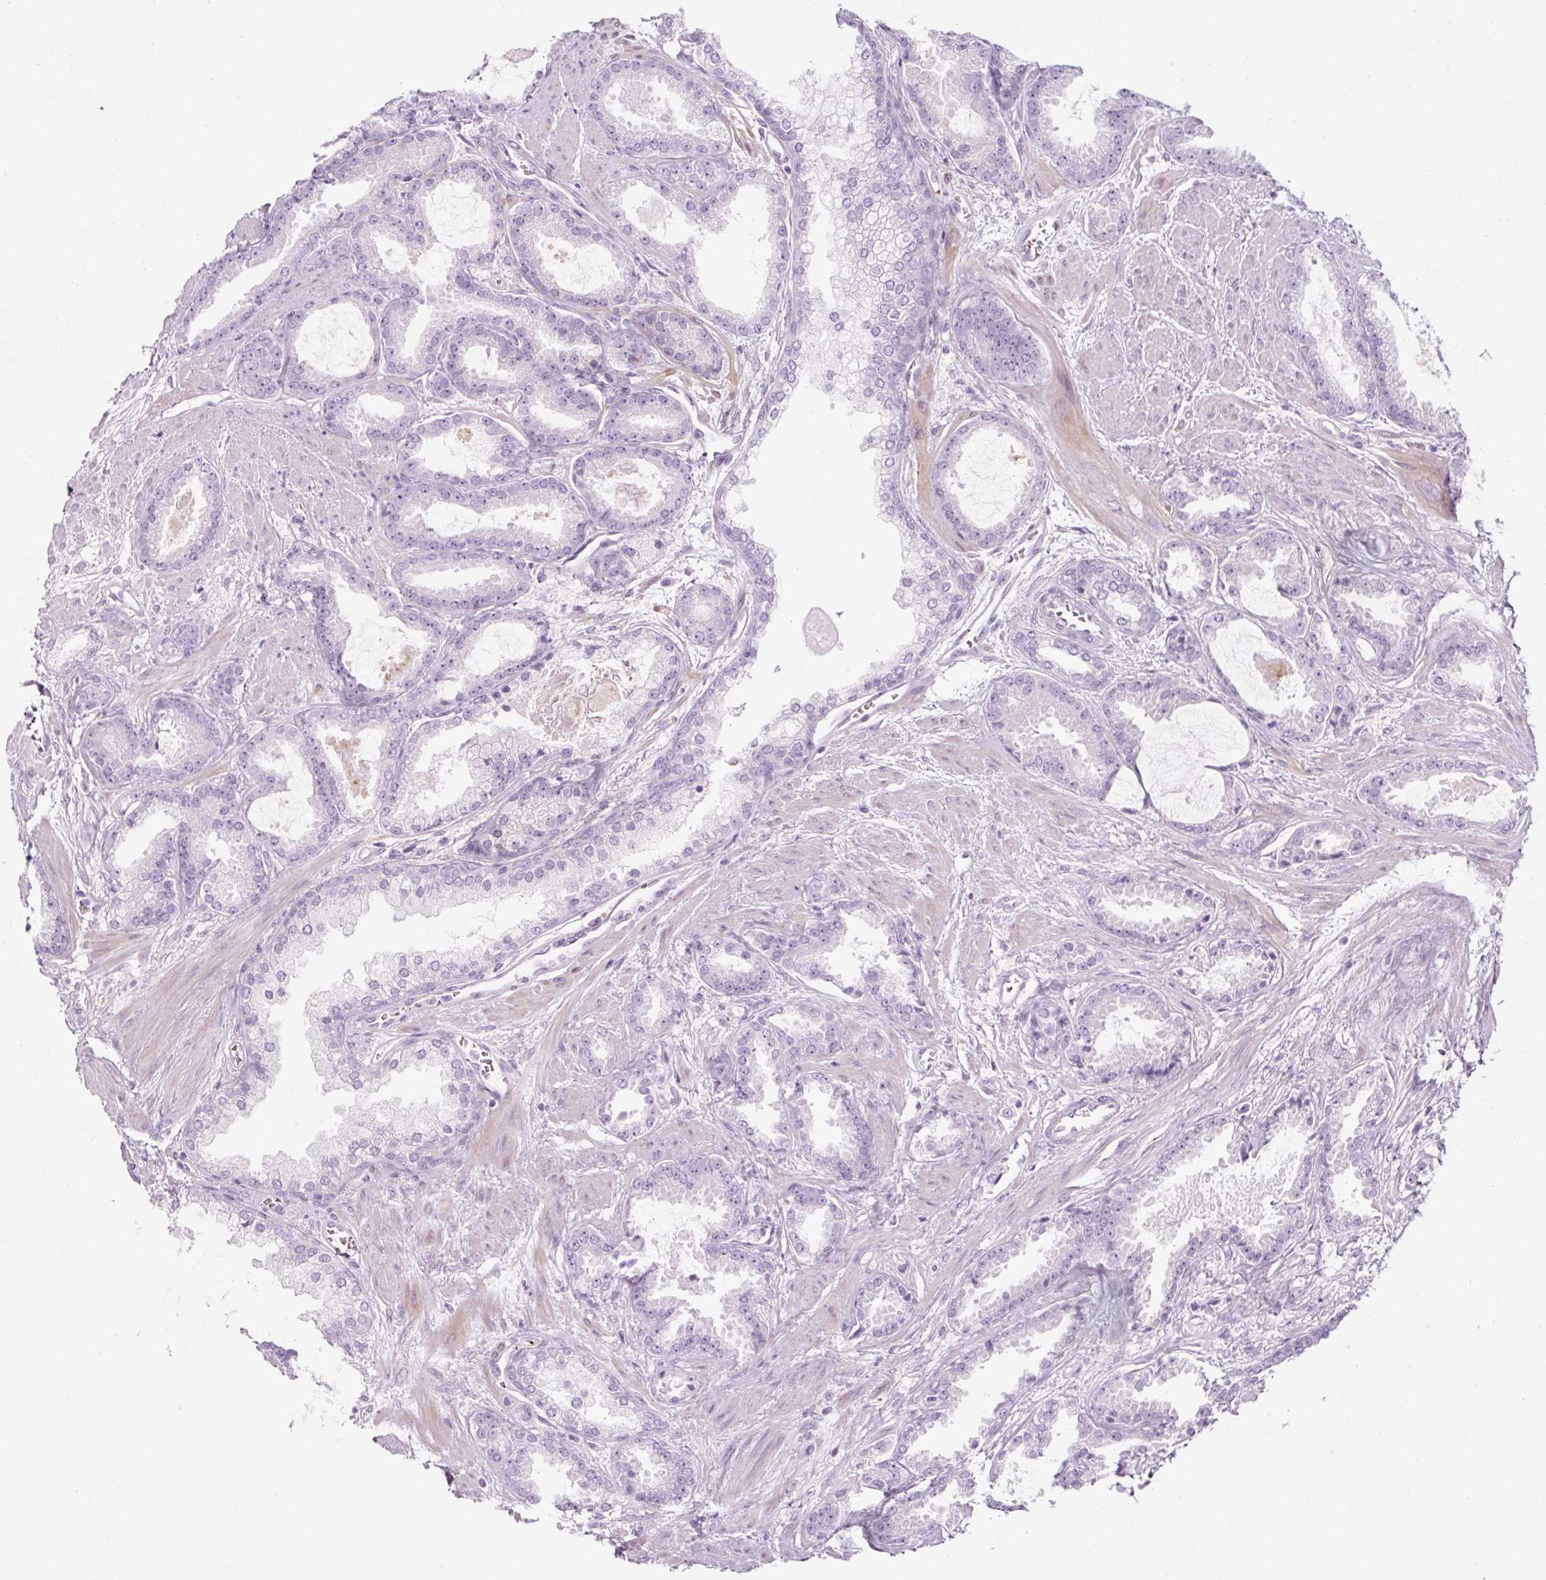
{"staining": {"intensity": "negative", "quantity": "none", "location": "none"}, "tissue": "prostate cancer", "cell_type": "Tumor cells", "image_type": "cancer", "snomed": [{"axis": "morphology", "description": "Adenocarcinoma, Low grade"}, {"axis": "topography", "description": "Prostate"}], "caption": "Tumor cells show no significant positivity in prostate cancer. (Stains: DAB immunohistochemistry with hematoxylin counter stain, Microscopy: brightfield microscopy at high magnification).", "gene": "PF4V1", "patient": {"sex": "male", "age": 62}}